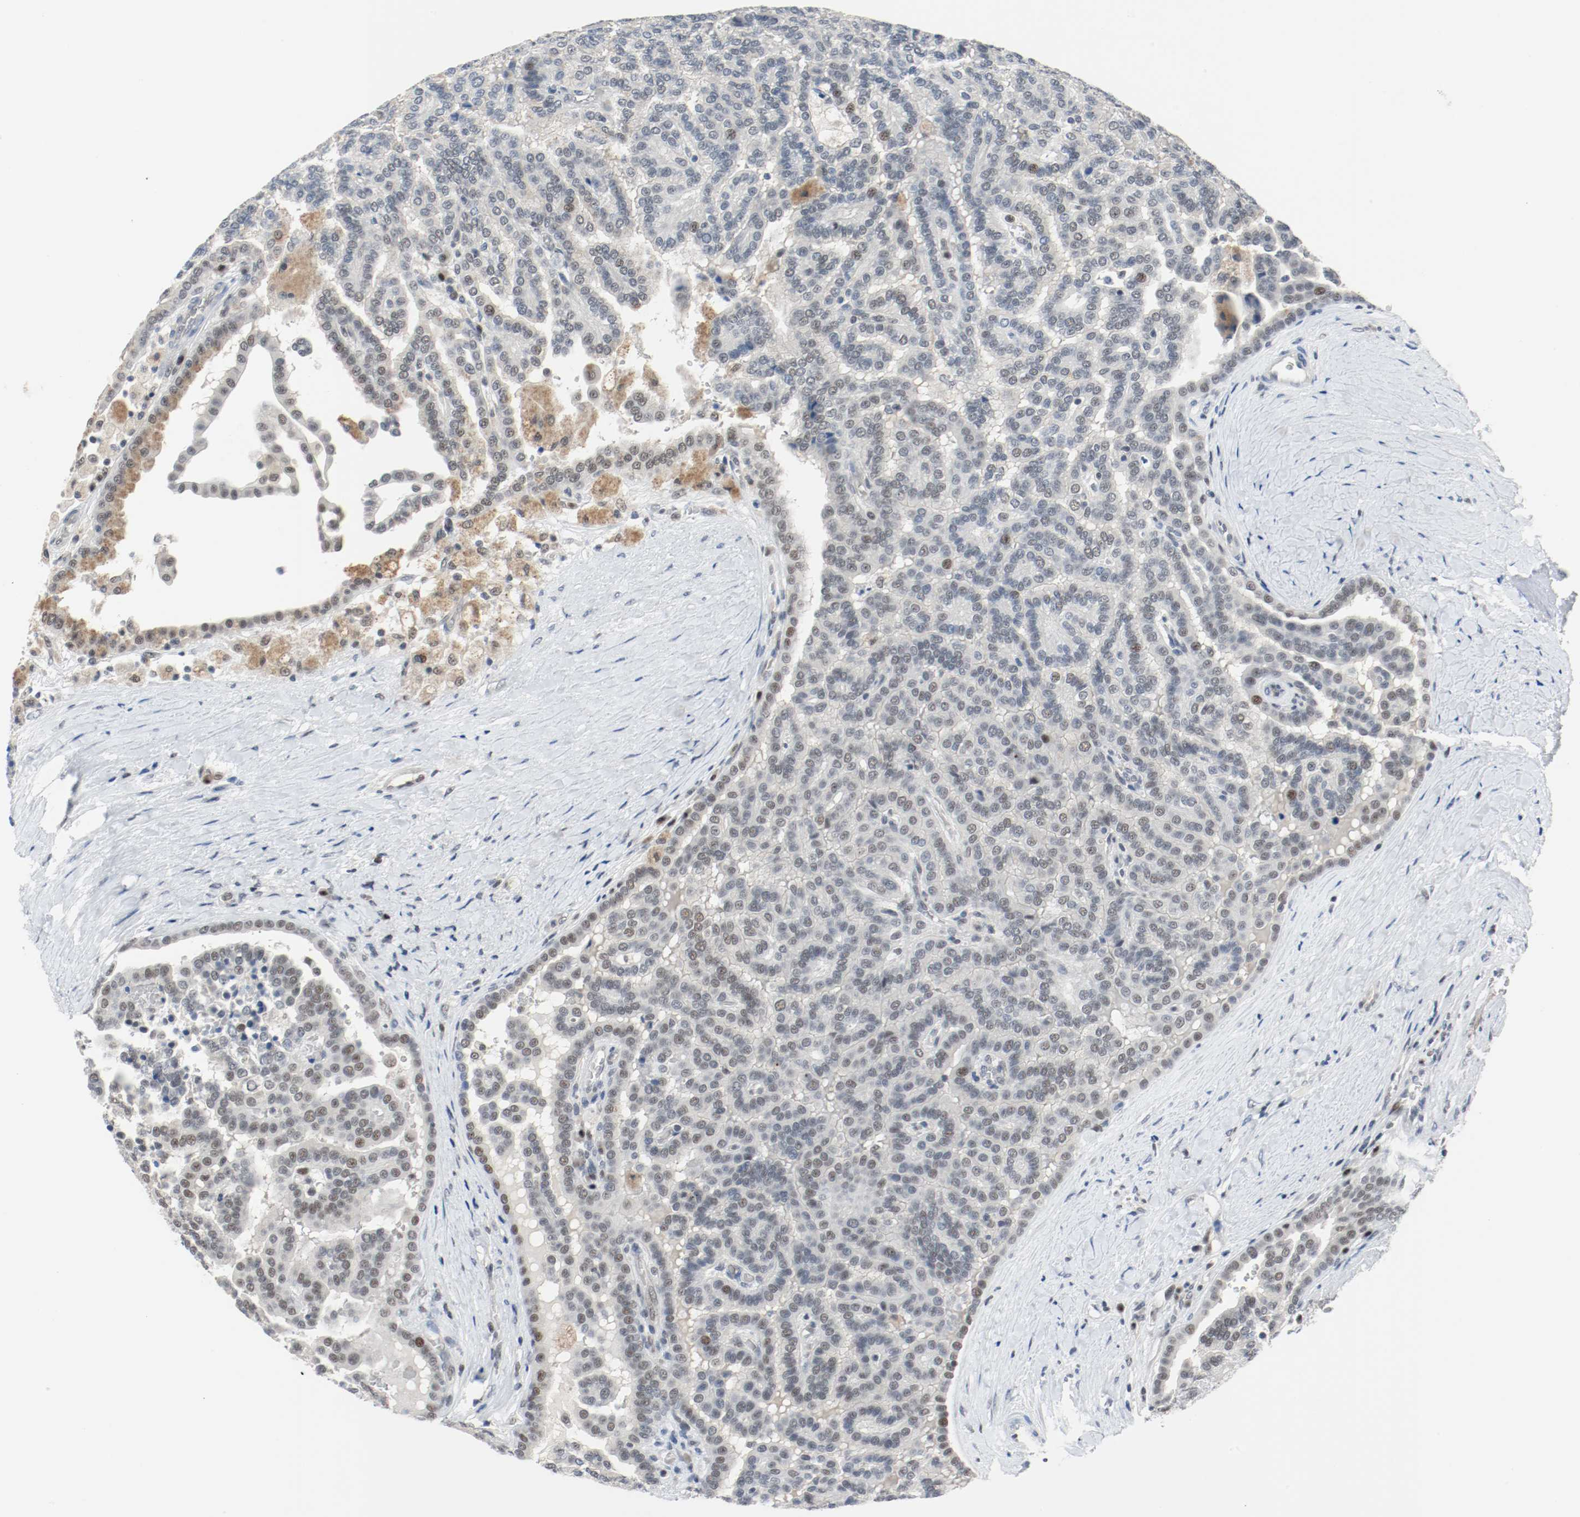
{"staining": {"intensity": "weak", "quantity": "<25%", "location": "nuclear"}, "tissue": "renal cancer", "cell_type": "Tumor cells", "image_type": "cancer", "snomed": [{"axis": "morphology", "description": "Adenocarcinoma, NOS"}, {"axis": "topography", "description": "Kidney"}], "caption": "This is a histopathology image of immunohistochemistry staining of renal adenocarcinoma, which shows no positivity in tumor cells.", "gene": "ASH1L", "patient": {"sex": "male", "age": 61}}